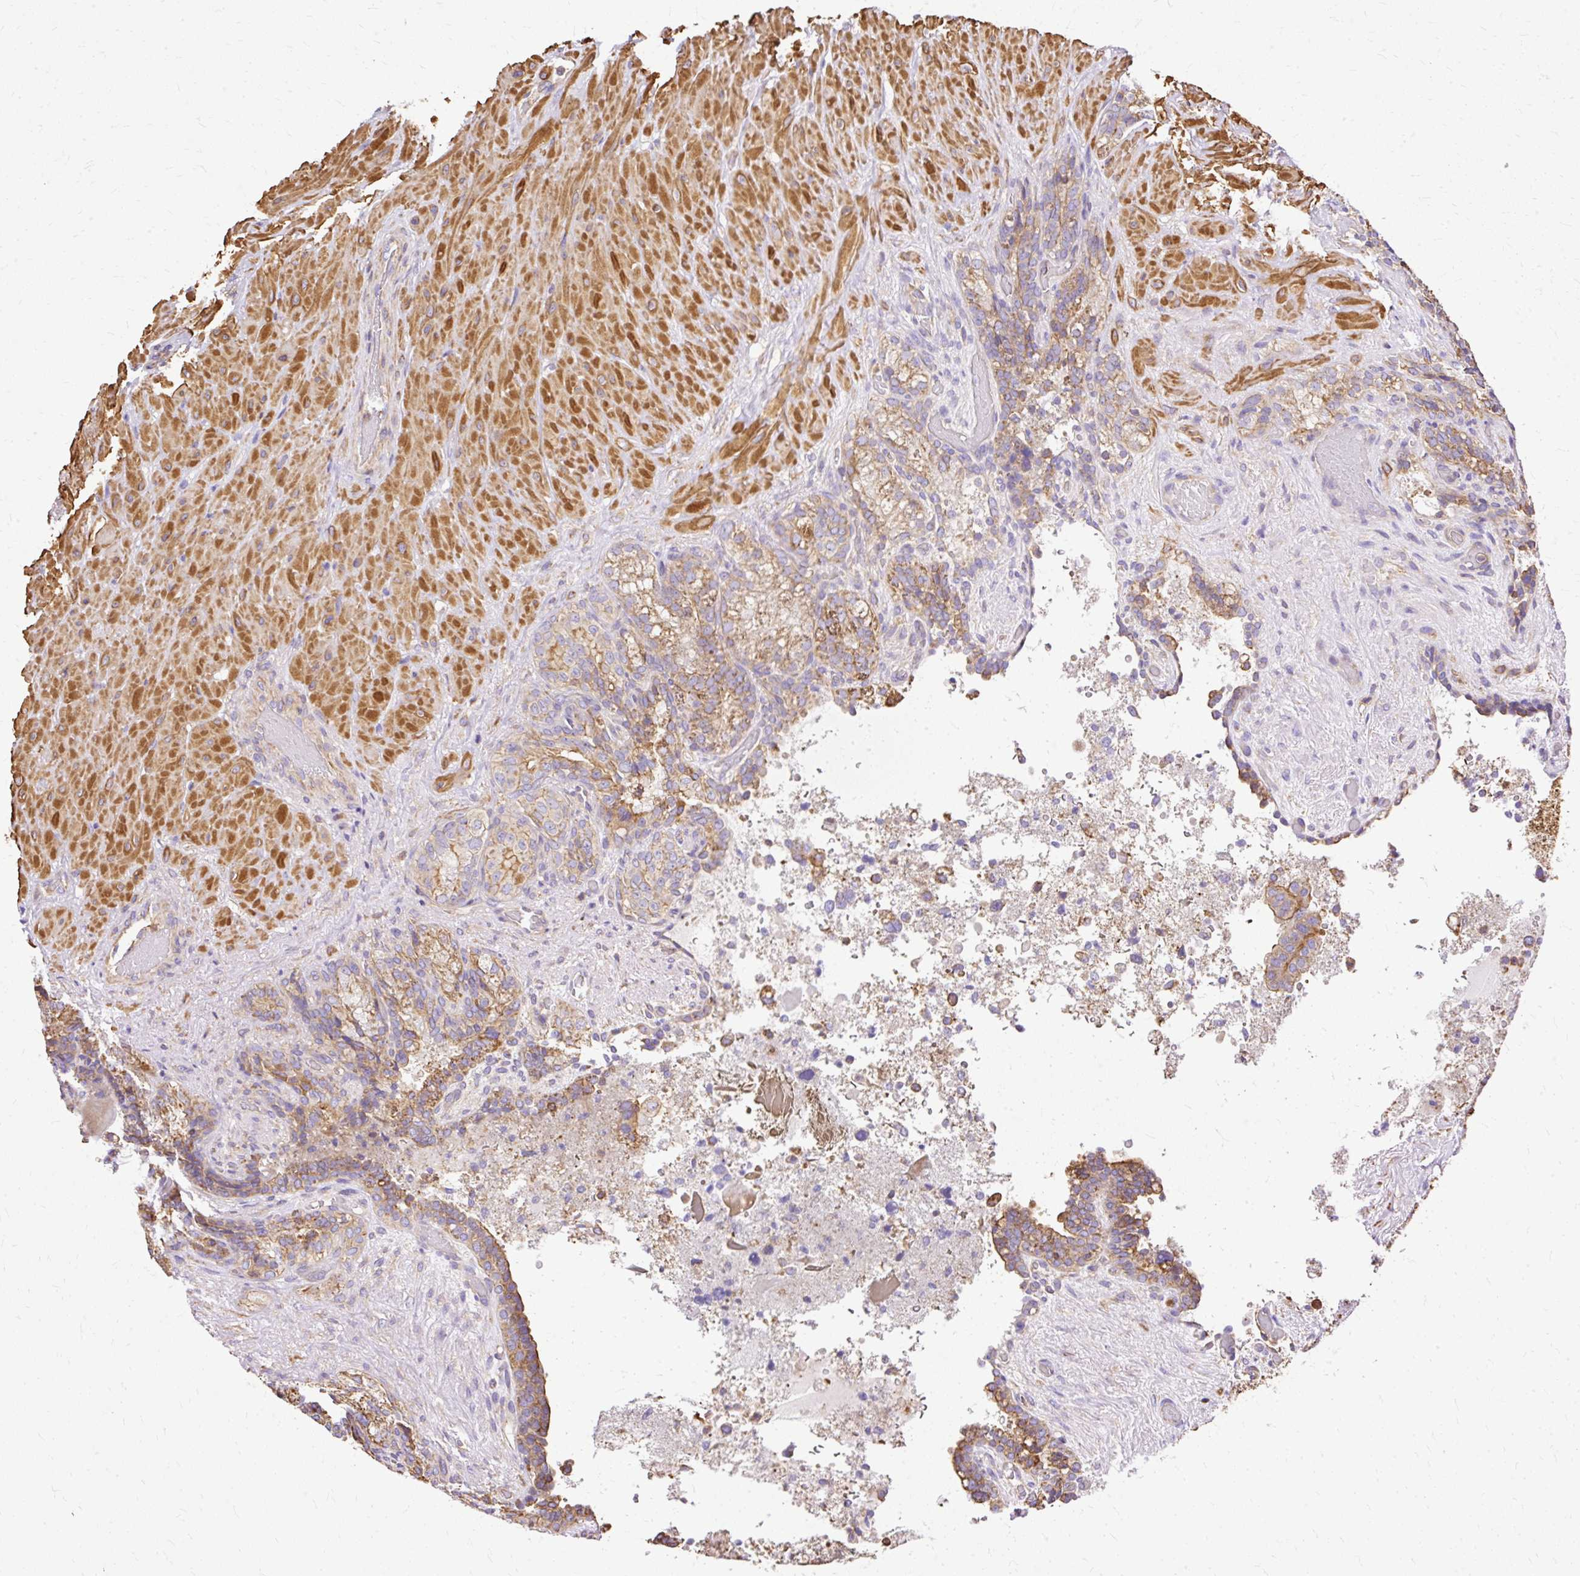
{"staining": {"intensity": "moderate", "quantity": "25%-75%", "location": "cytoplasmic/membranous"}, "tissue": "seminal vesicle", "cell_type": "Glandular cells", "image_type": "normal", "snomed": [{"axis": "morphology", "description": "Normal tissue, NOS"}, {"axis": "topography", "description": "Seminal veicle"}], "caption": "This histopathology image shows IHC staining of benign seminal vesicle, with medium moderate cytoplasmic/membranous staining in about 25%-75% of glandular cells.", "gene": "KLHL11", "patient": {"sex": "male", "age": 69}}